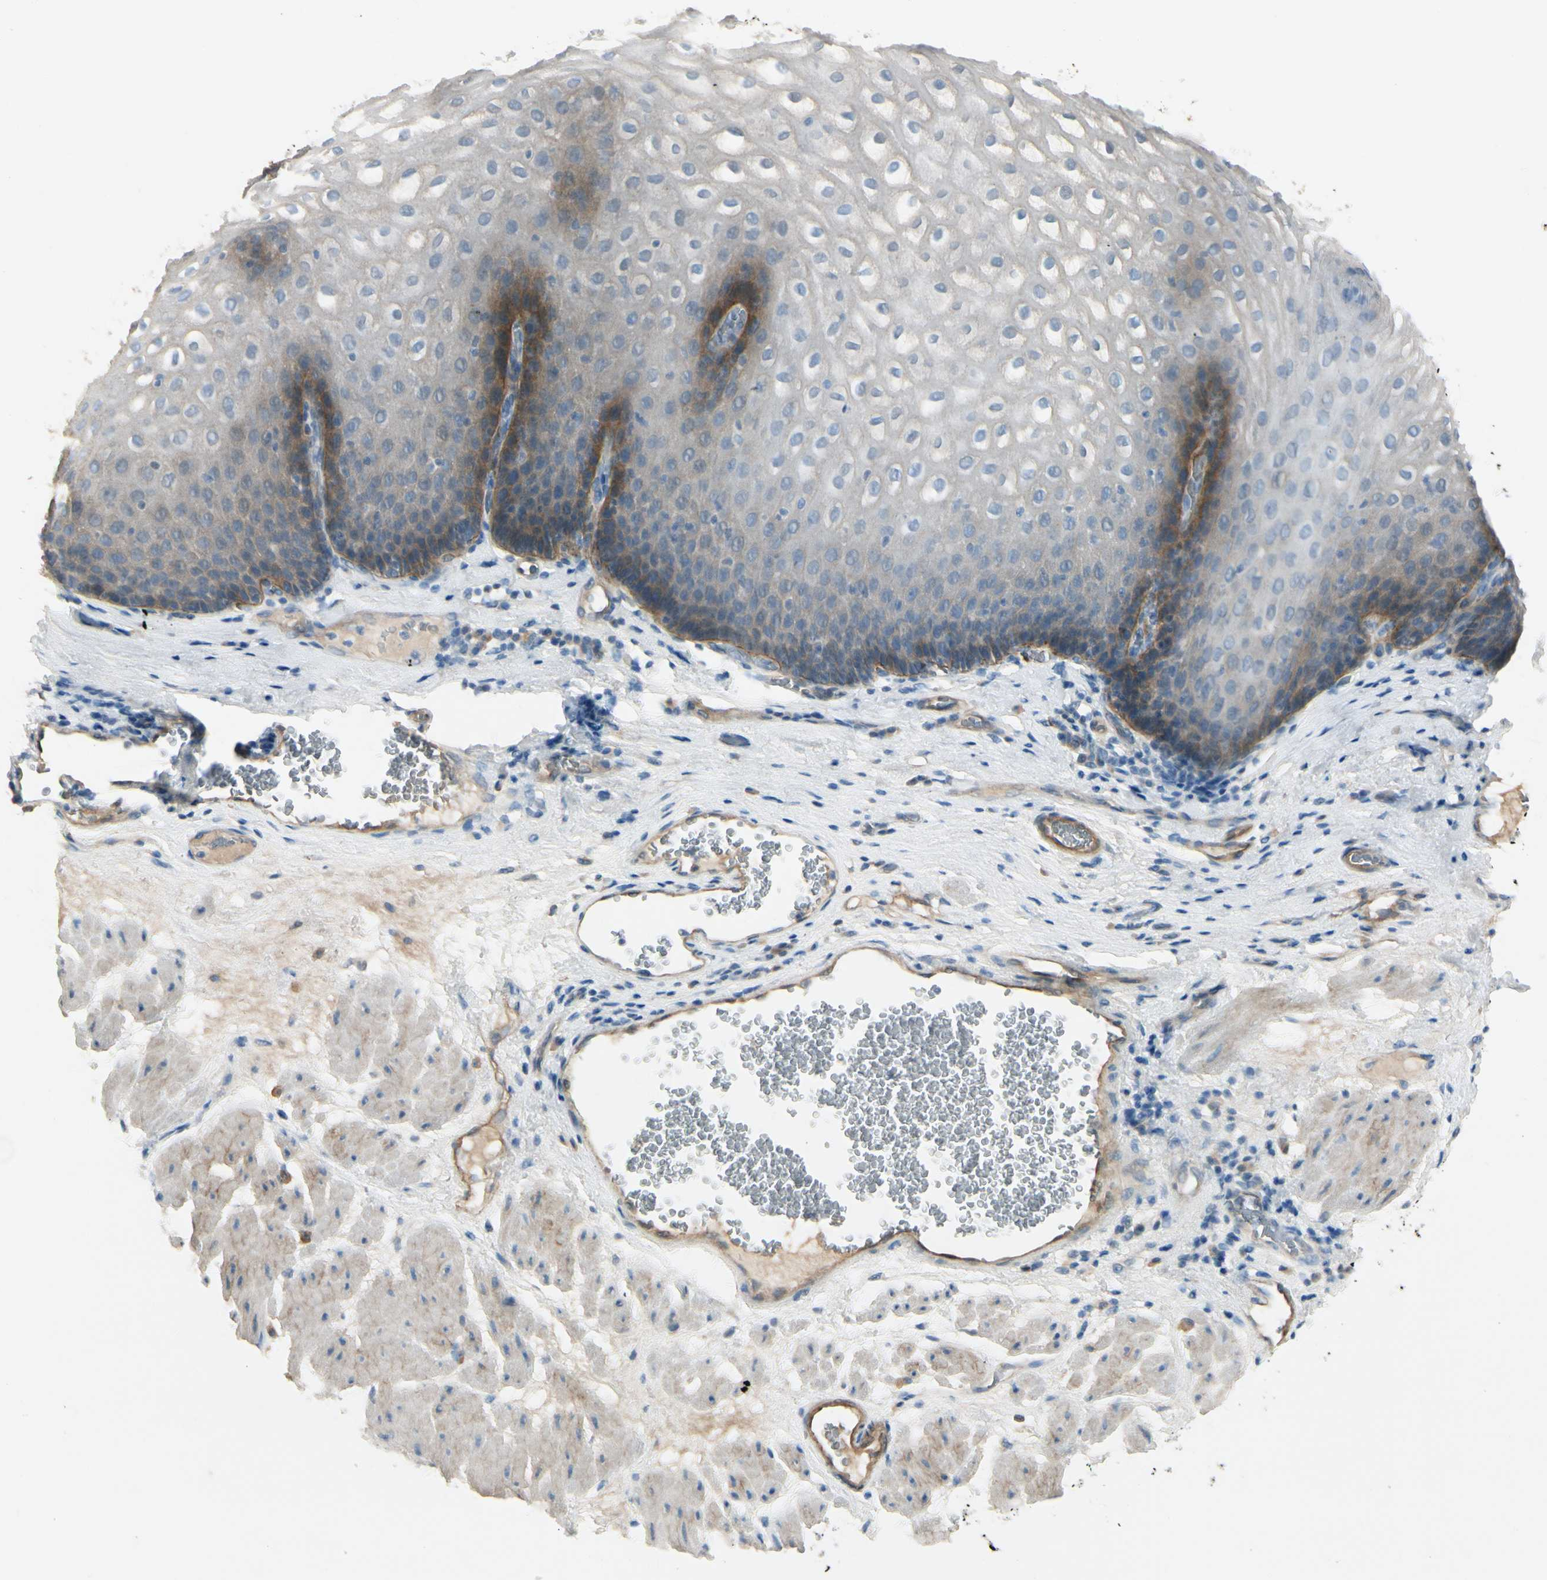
{"staining": {"intensity": "strong", "quantity": ">75%", "location": "cytoplasmic/membranous"}, "tissue": "esophagus", "cell_type": "Squamous epithelial cells", "image_type": "normal", "snomed": [{"axis": "morphology", "description": "Normal tissue, NOS"}, {"axis": "topography", "description": "Esophagus"}], "caption": "A high amount of strong cytoplasmic/membranous expression is seen in approximately >75% of squamous epithelial cells in unremarkable esophagus.", "gene": "ITGA3", "patient": {"sex": "male", "age": 48}}